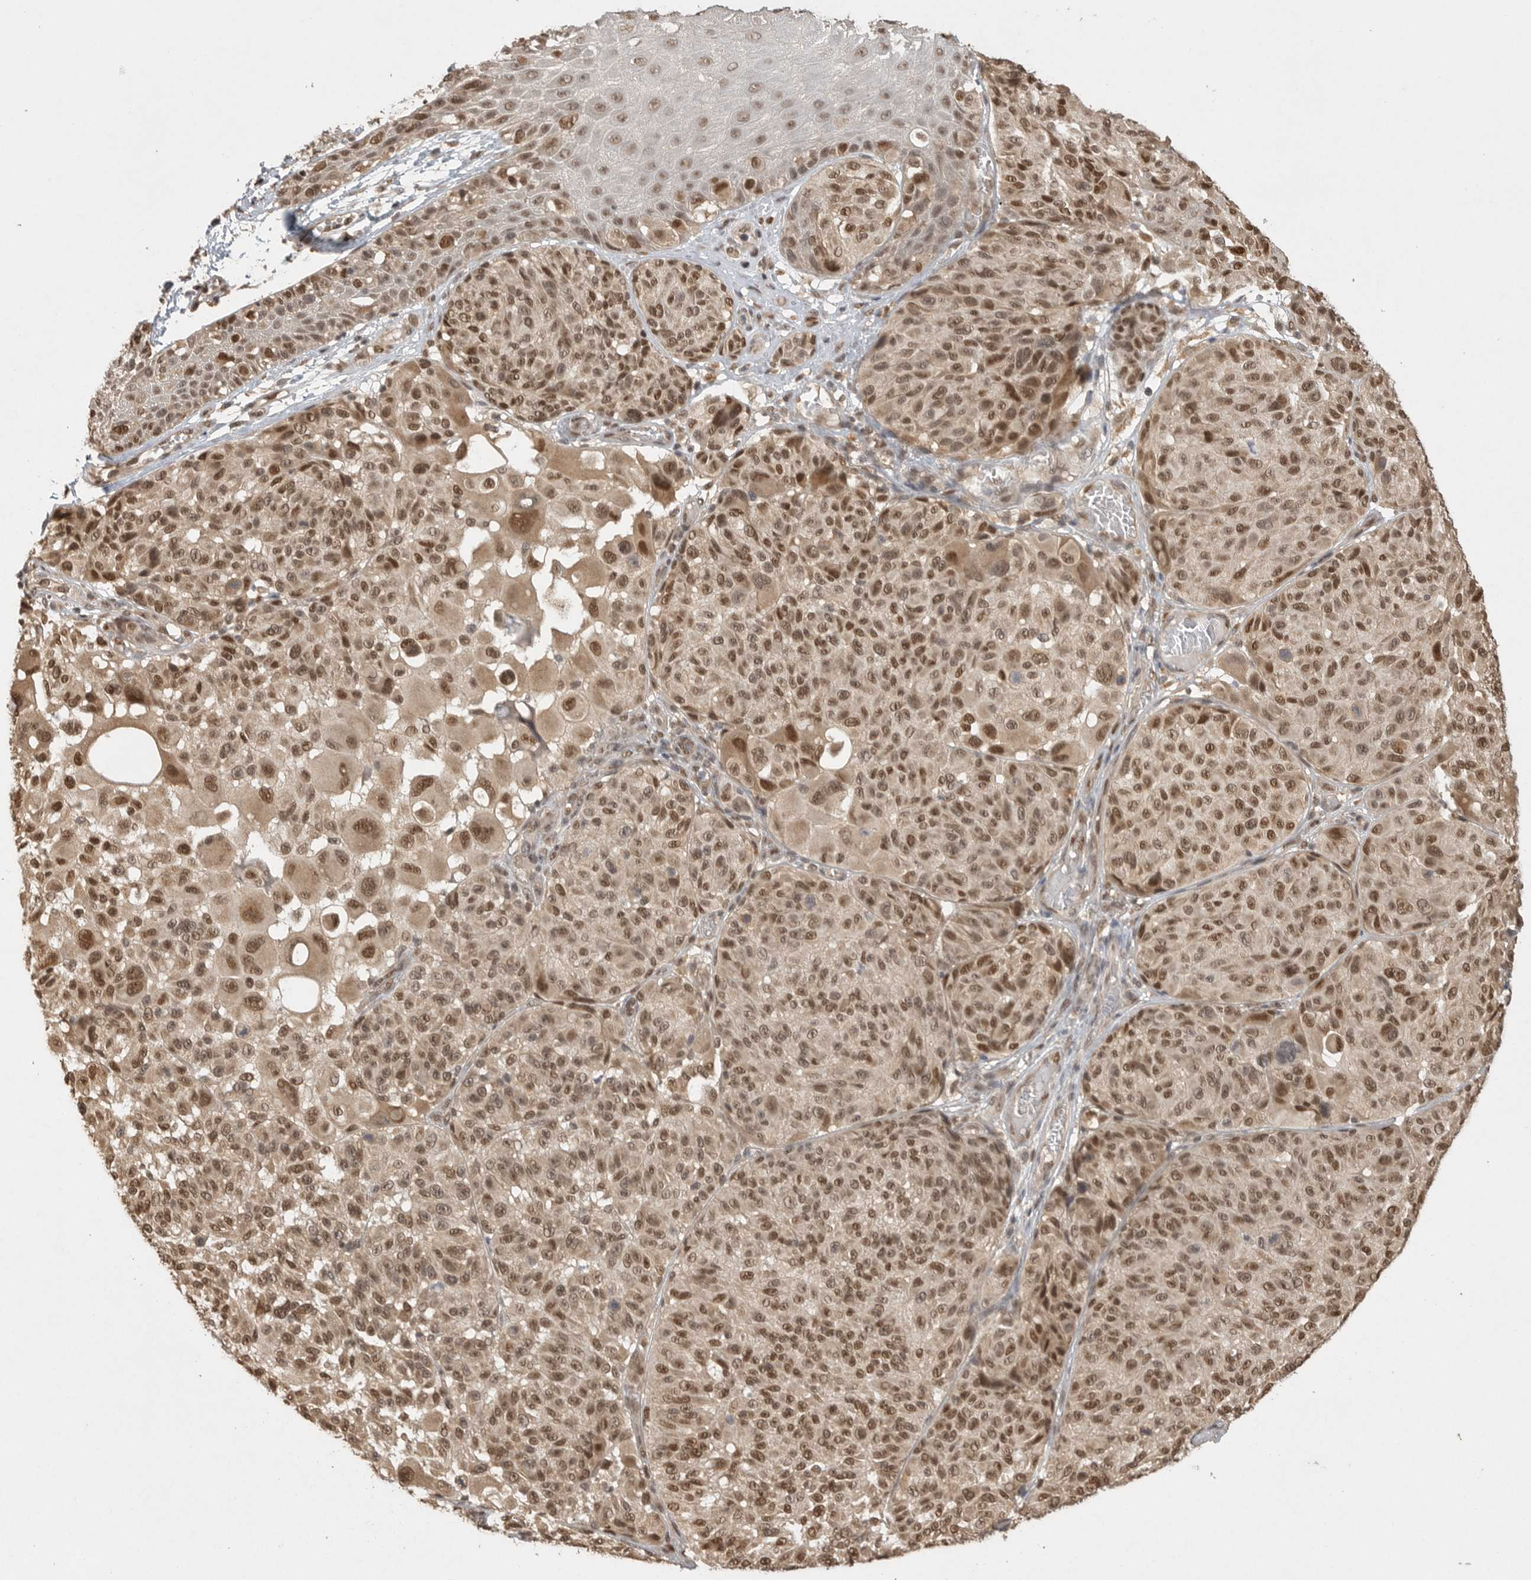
{"staining": {"intensity": "moderate", "quantity": ">75%", "location": "cytoplasmic/membranous,nuclear"}, "tissue": "melanoma", "cell_type": "Tumor cells", "image_type": "cancer", "snomed": [{"axis": "morphology", "description": "Malignant melanoma, NOS"}, {"axis": "topography", "description": "Skin"}], "caption": "Immunohistochemistry micrograph of neoplastic tissue: malignant melanoma stained using immunohistochemistry reveals medium levels of moderate protein expression localized specifically in the cytoplasmic/membranous and nuclear of tumor cells, appearing as a cytoplasmic/membranous and nuclear brown color.", "gene": "DFFA", "patient": {"sex": "male", "age": 83}}